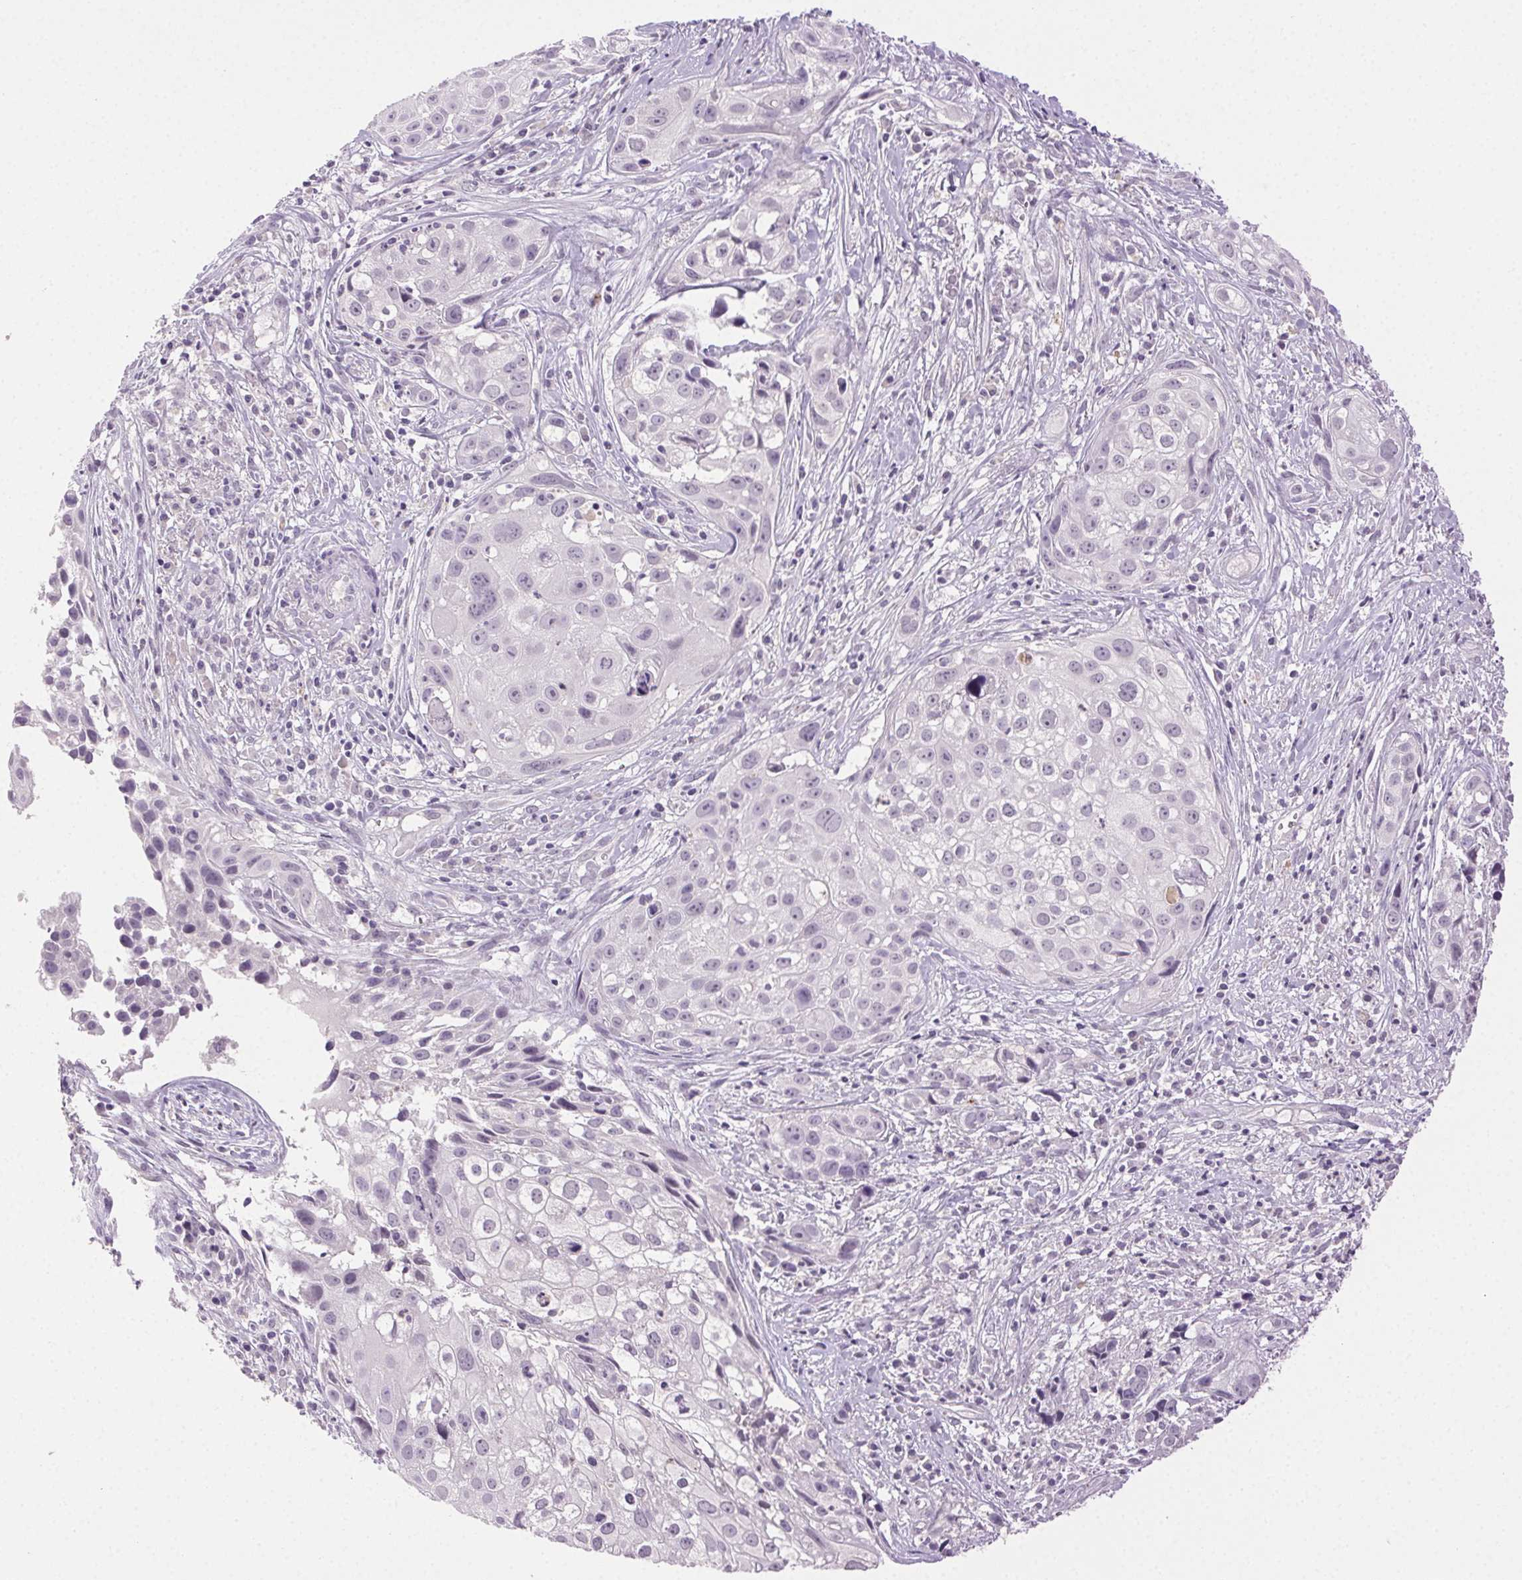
{"staining": {"intensity": "negative", "quantity": "none", "location": "none"}, "tissue": "cervical cancer", "cell_type": "Tumor cells", "image_type": "cancer", "snomed": [{"axis": "morphology", "description": "Squamous cell carcinoma, NOS"}, {"axis": "topography", "description": "Cervix"}], "caption": "High power microscopy histopathology image of an immunohistochemistry (IHC) photomicrograph of cervical cancer, revealing no significant staining in tumor cells.", "gene": "CLDN10", "patient": {"sex": "female", "age": 53}}